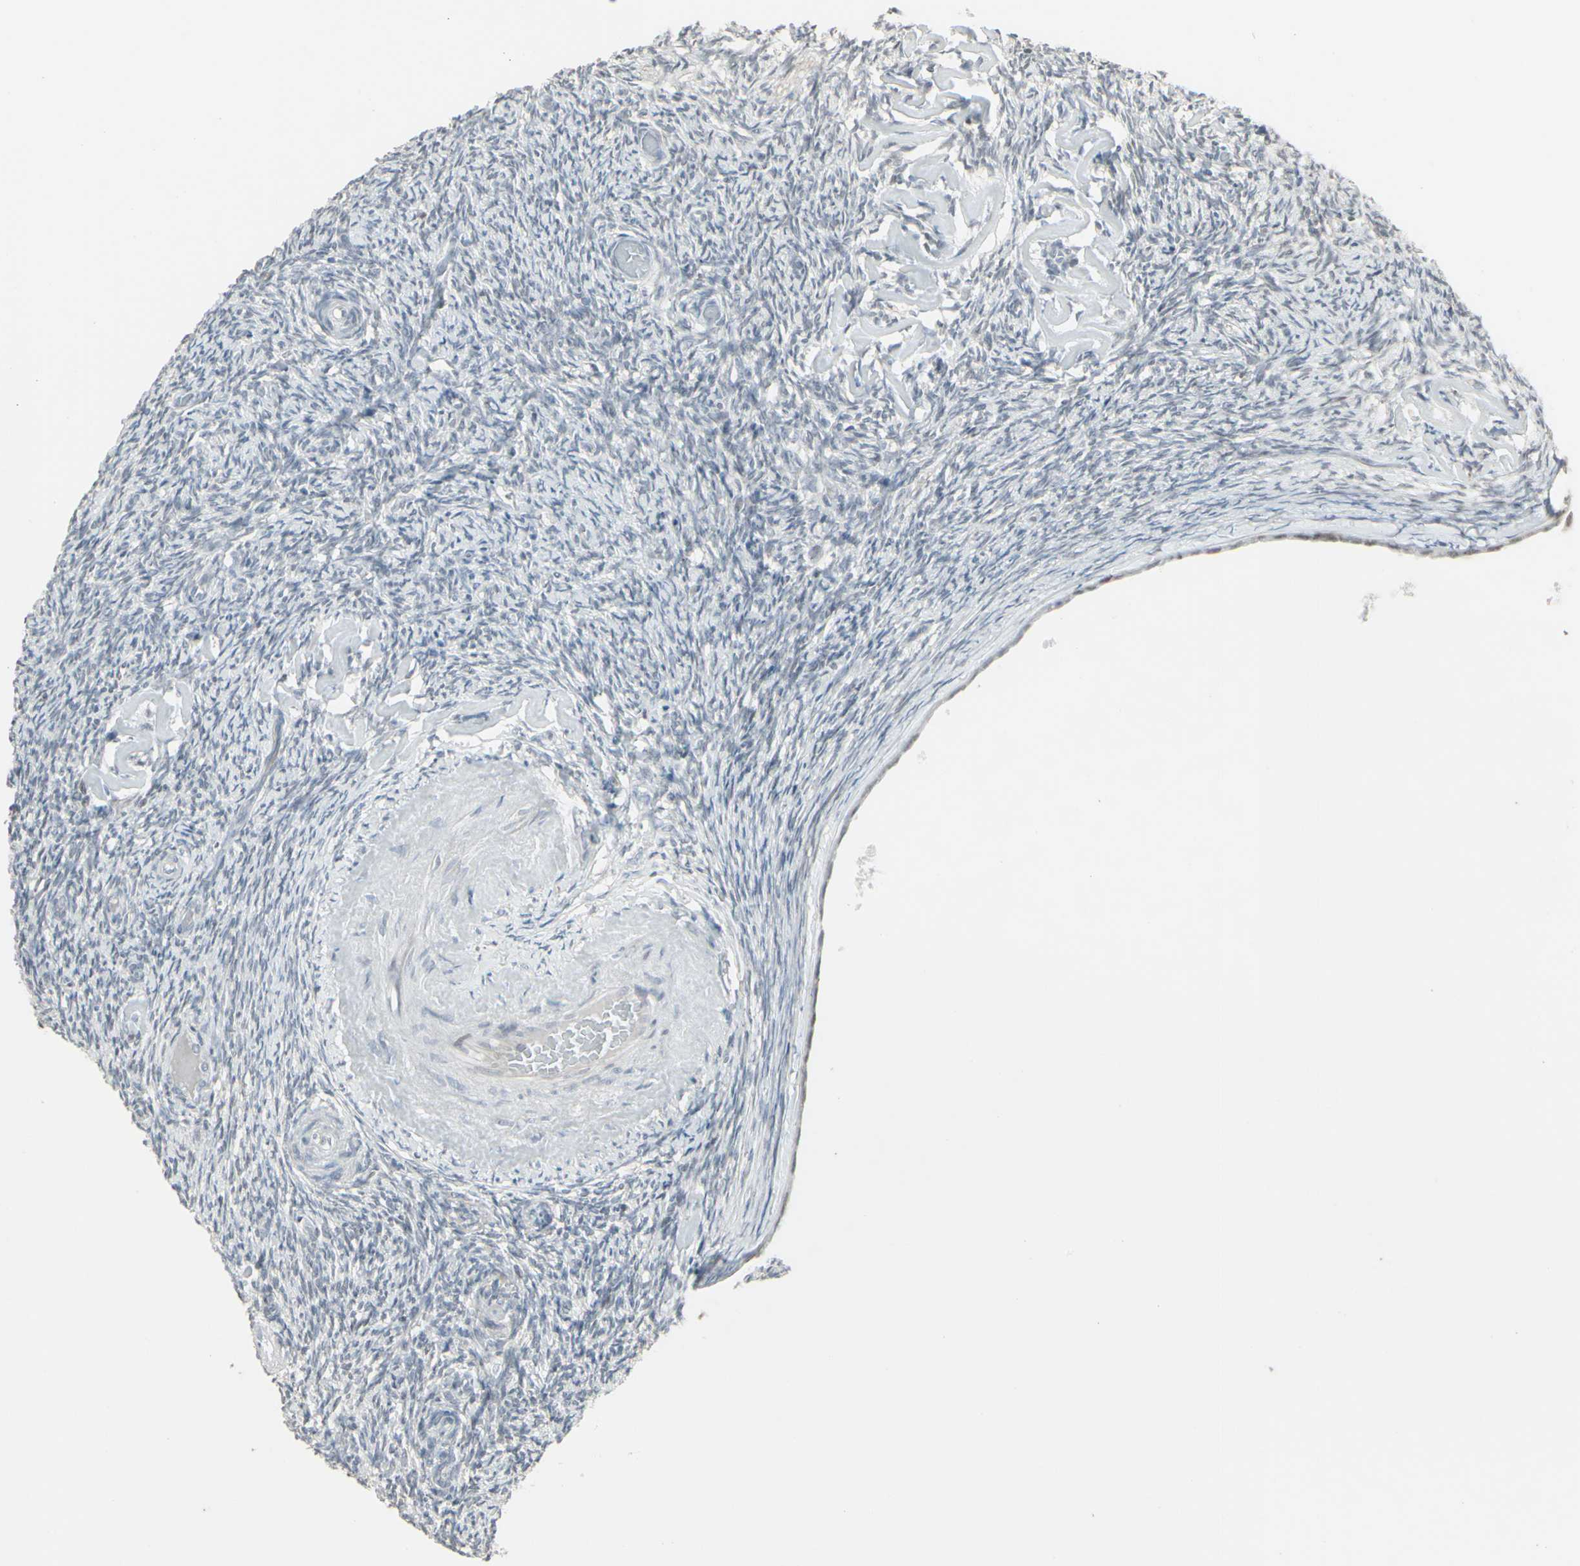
{"staining": {"intensity": "negative", "quantity": "none", "location": "none"}, "tissue": "ovary", "cell_type": "Ovarian stroma cells", "image_type": "normal", "snomed": [{"axis": "morphology", "description": "Normal tissue, NOS"}, {"axis": "topography", "description": "Ovary"}], "caption": "DAB (3,3'-diaminobenzidine) immunohistochemical staining of unremarkable human ovary shows no significant staining in ovarian stroma cells.", "gene": "SAMSN1", "patient": {"sex": "female", "age": 60}}